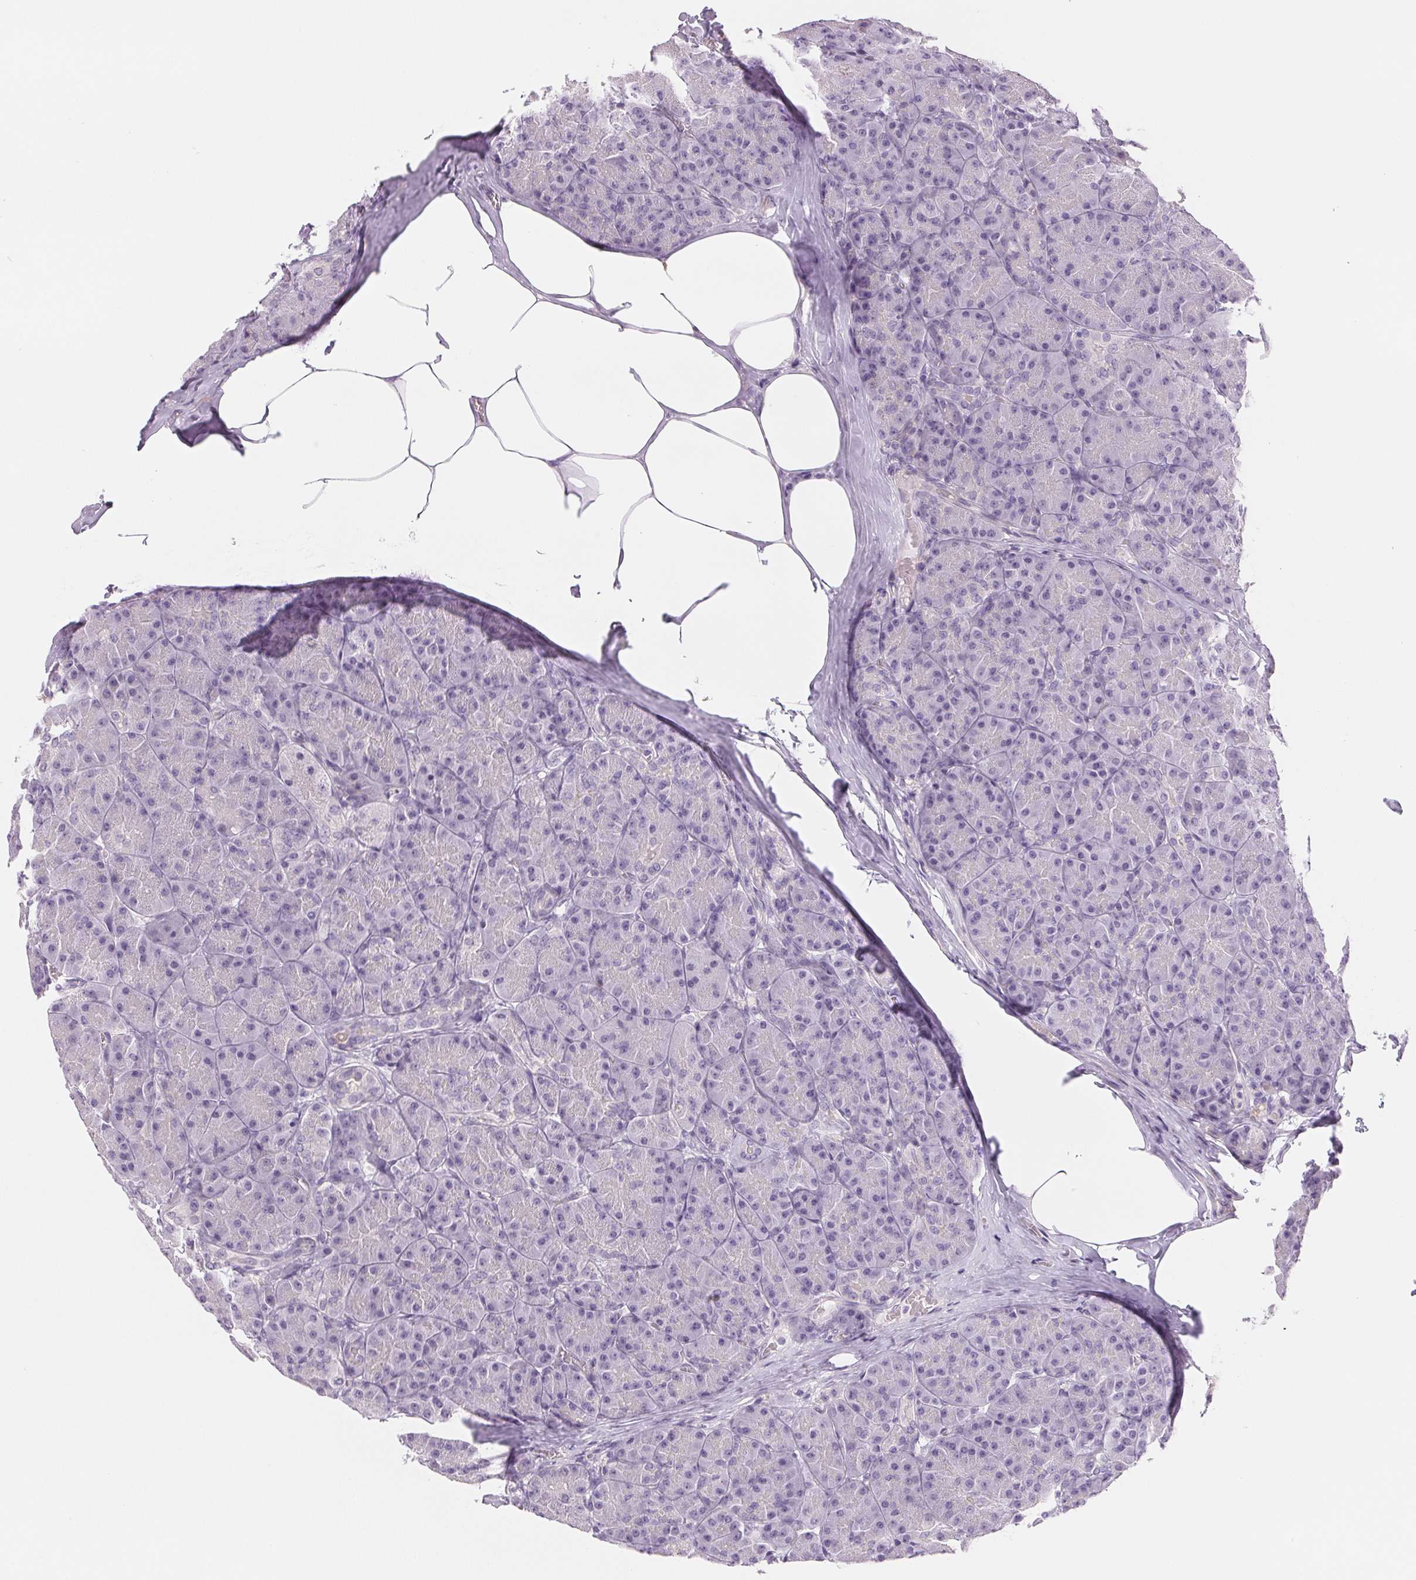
{"staining": {"intensity": "negative", "quantity": "none", "location": "none"}, "tissue": "pancreas", "cell_type": "Exocrine glandular cells", "image_type": "normal", "snomed": [{"axis": "morphology", "description": "Normal tissue, NOS"}, {"axis": "topography", "description": "Pancreas"}], "caption": "A high-resolution micrograph shows IHC staining of unremarkable pancreas, which displays no significant staining in exocrine glandular cells.", "gene": "CCDC168", "patient": {"sex": "male", "age": 57}}